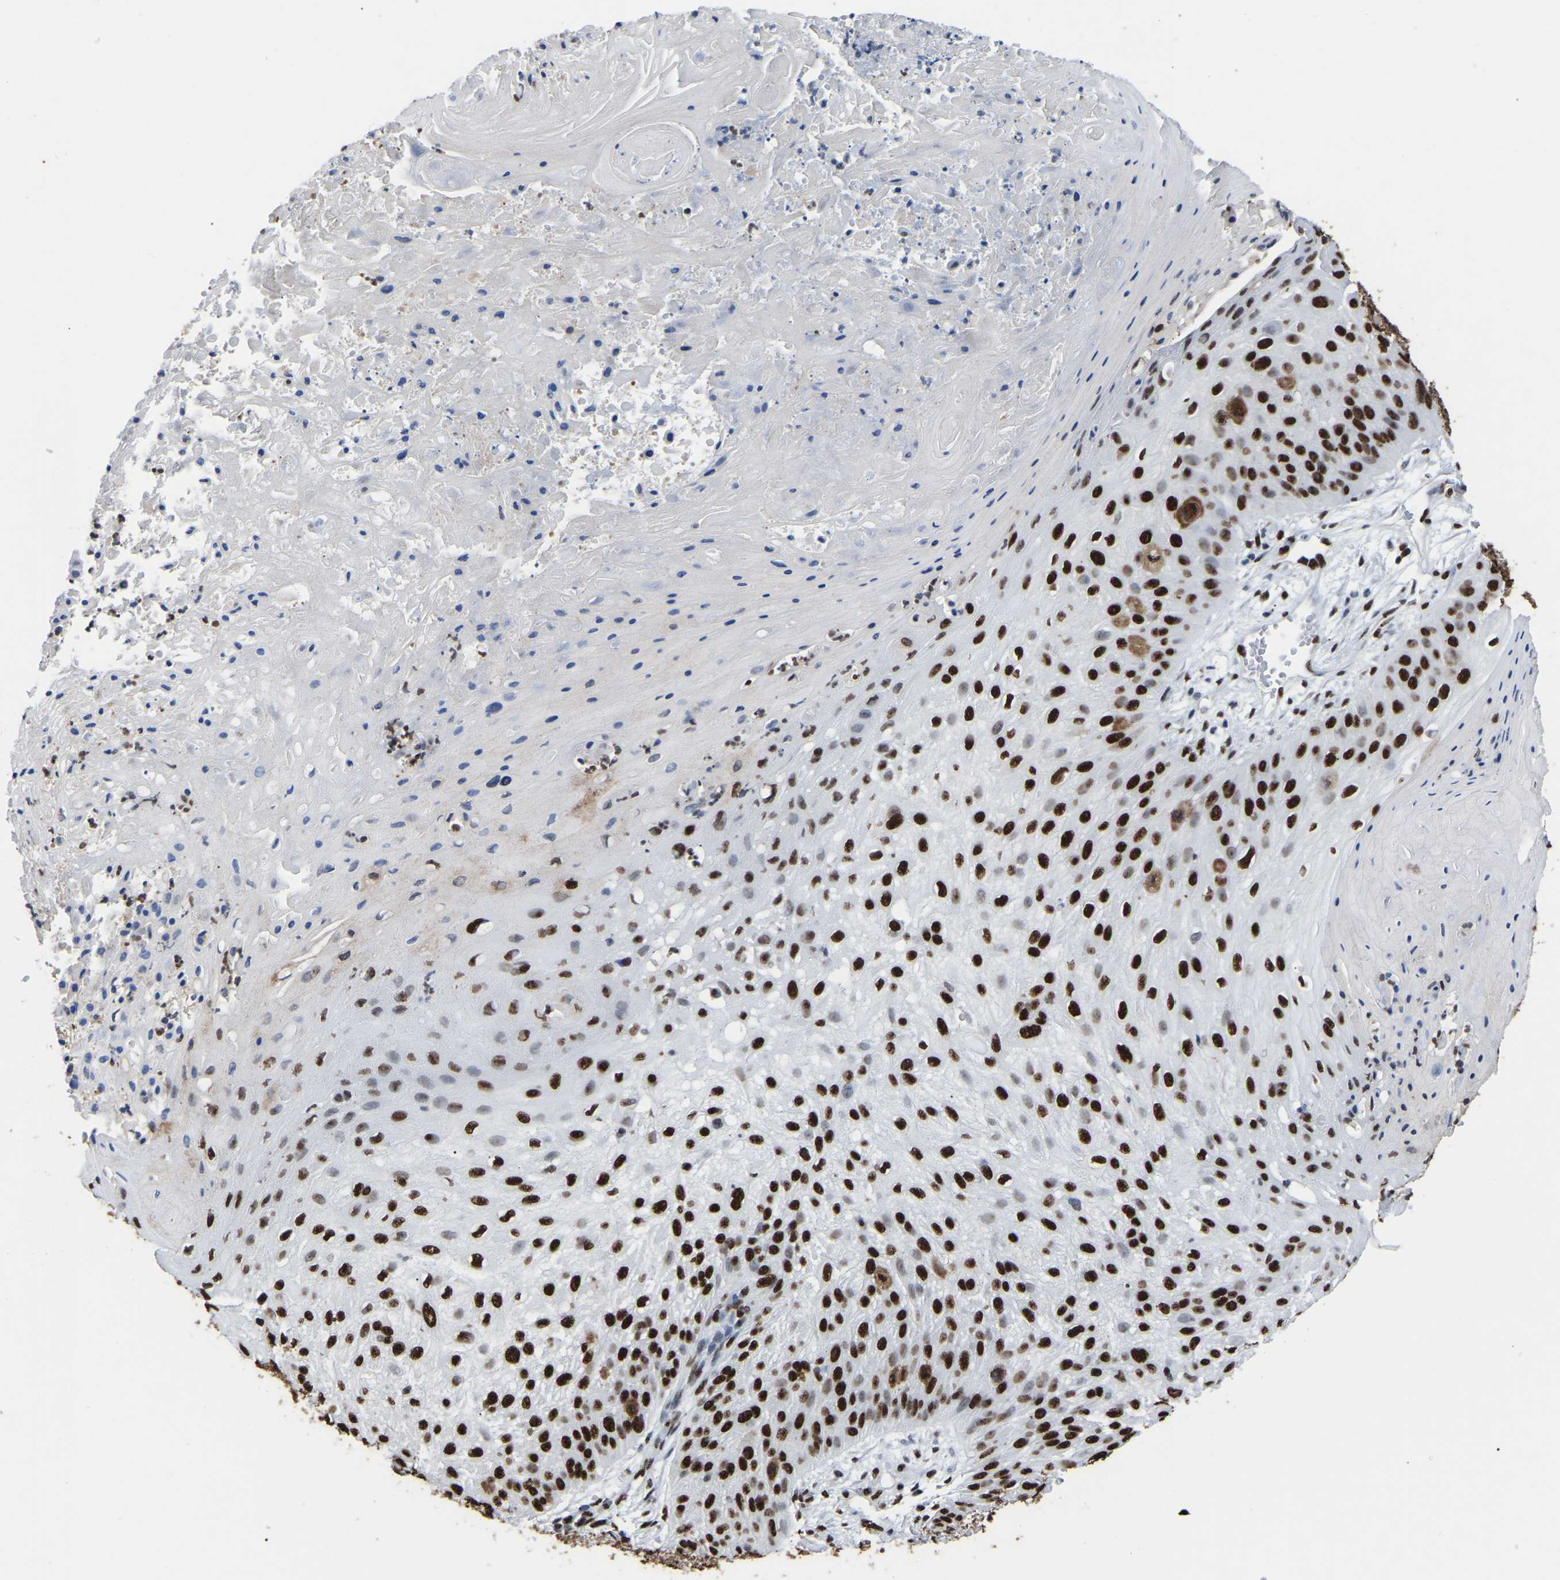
{"staining": {"intensity": "strong", "quantity": ">75%", "location": "nuclear"}, "tissue": "skin cancer", "cell_type": "Tumor cells", "image_type": "cancer", "snomed": [{"axis": "morphology", "description": "Squamous cell carcinoma, NOS"}, {"axis": "topography", "description": "Skin"}], "caption": "Immunohistochemical staining of skin squamous cell carcinoma reveals high levels of strong nuclear positivity in approximately >75% of tumor cells.", "gene": "RBL2", "patient": {"sex": "female", "age": 80}}